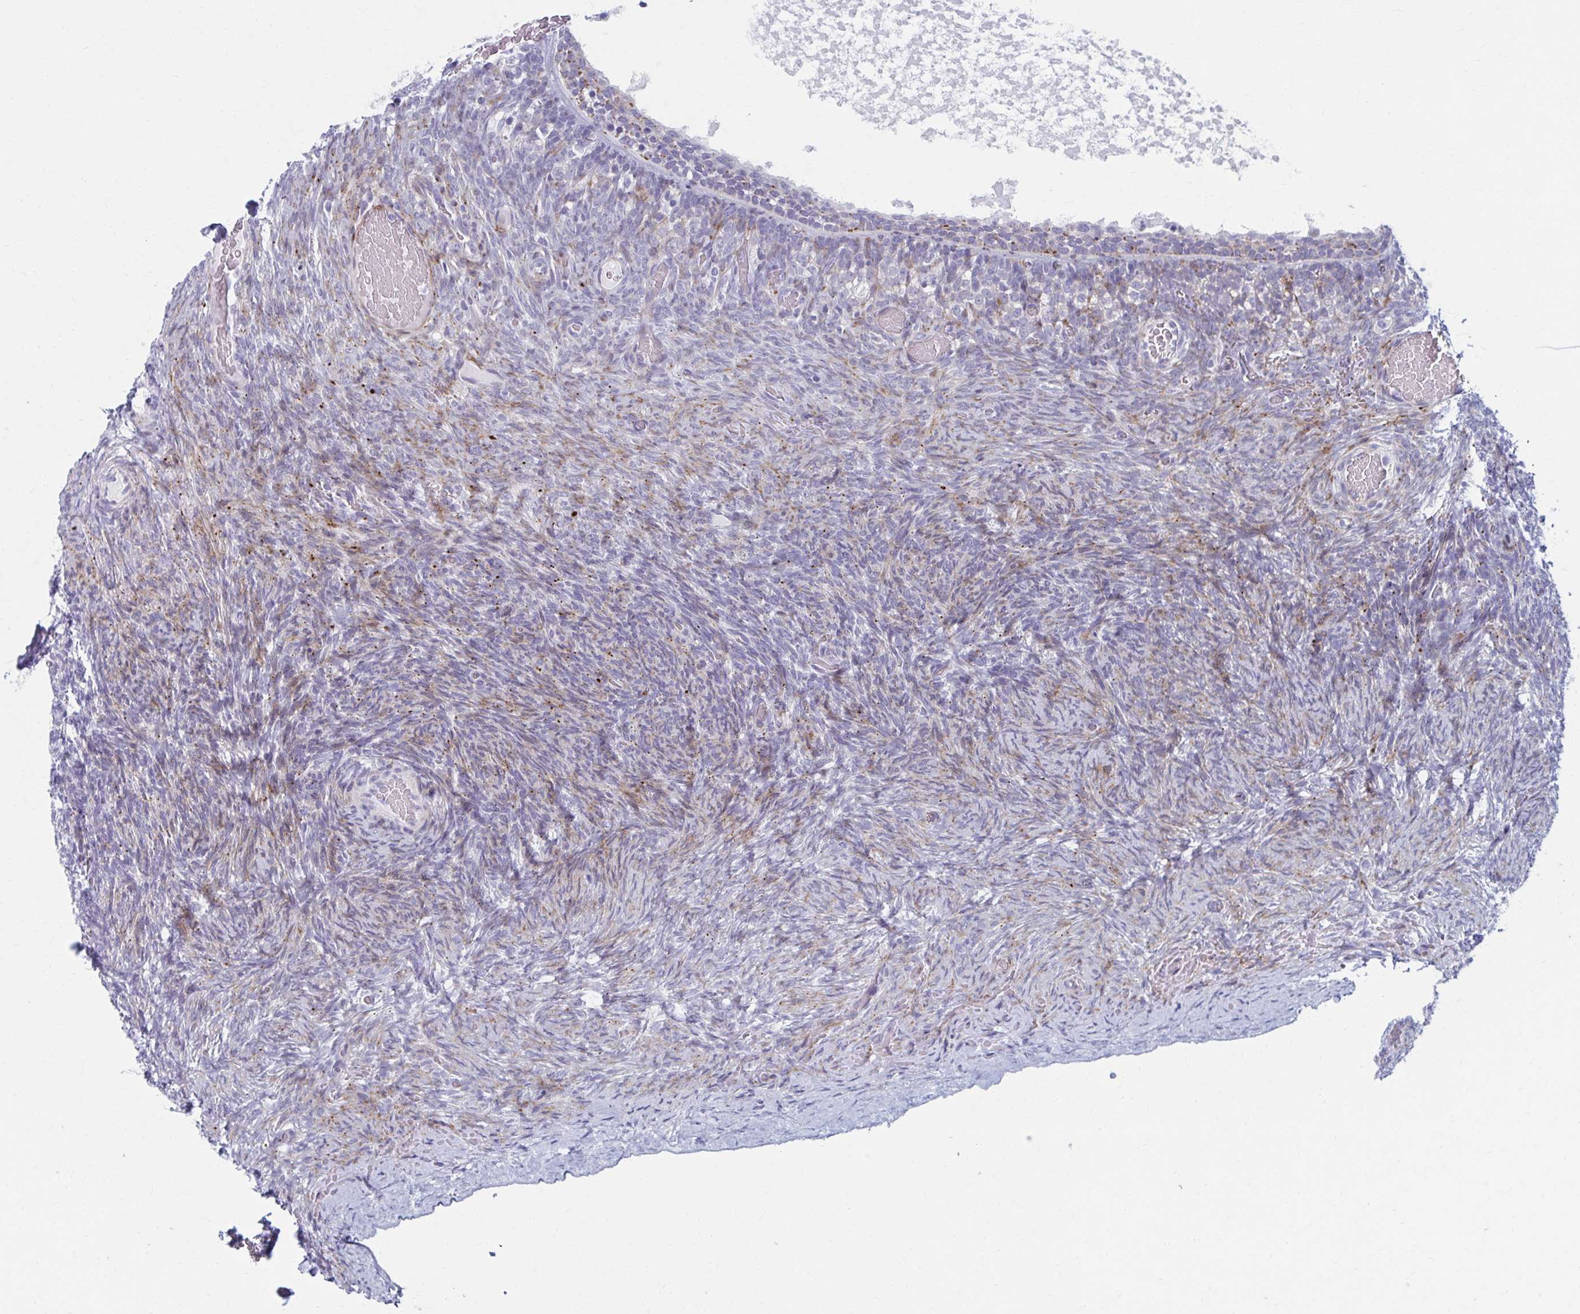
{"staining": {"intensity": "negative", "quantity": "none", "location": "none"}, "tissue": "ovary", "cell_type": "Follicle cells", "image_type": "normal", "snomed": [{"axis": "morphology", "description": "Normal tissue, NOS"}, {"axis": "topography", "description": "Ovary"}], "caption": "This is an IHC histopathology image of benign human ovary. There is no positivity in follicle cells.", "gene": "OLFM2", "patient": {"sex": "female", "age": 34}}